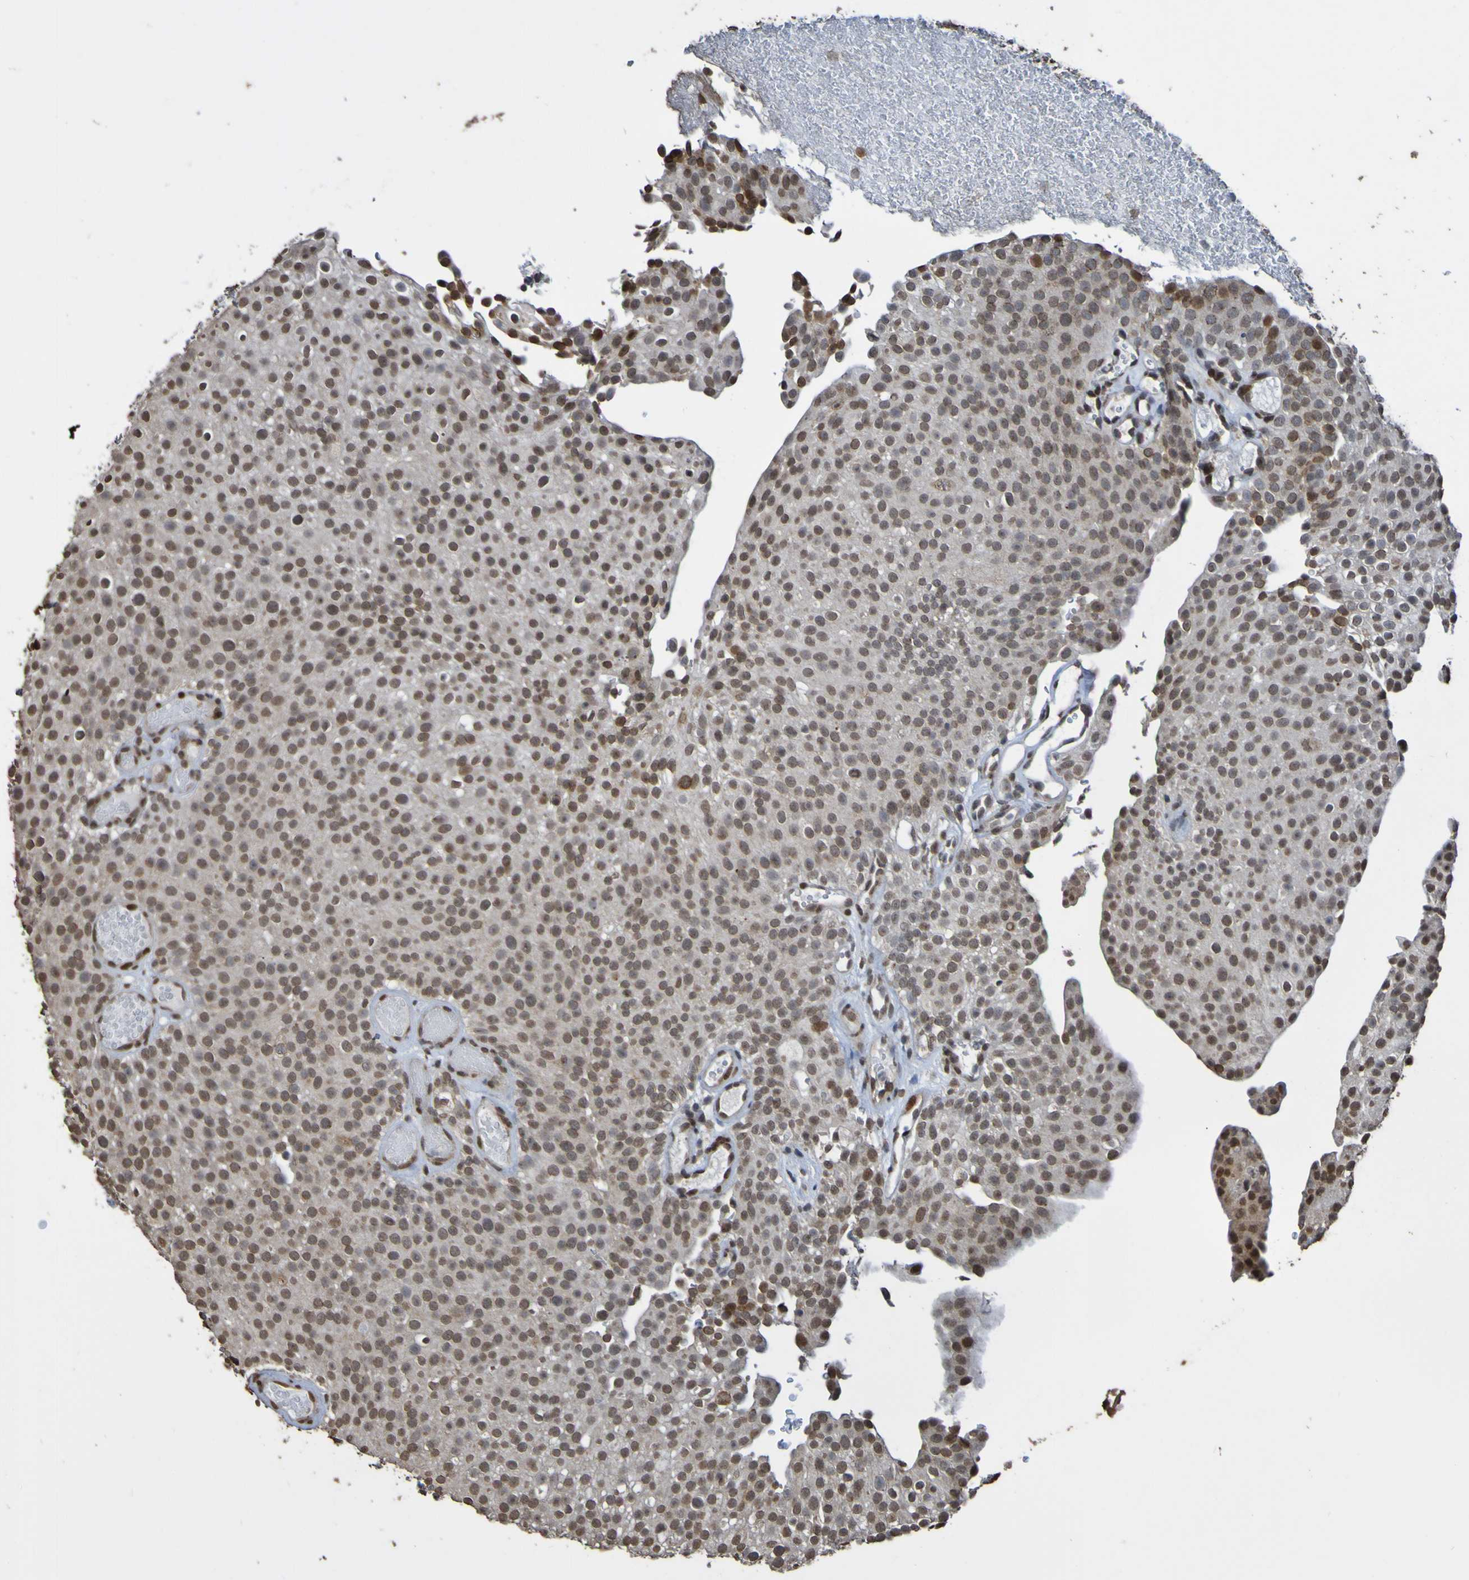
{"staining": {"intensity": "moderate", "quantity": ">75%", "location": "nuclear"}, "tissue": "urothelial cancer", "cell_type": "Tumor cells", "image_type": "cancer", "snomed": [{"axis": "morphology", "description": "Urothelial carcinoma, Low grade"}, {"axis": "topography", "description": "Urinary bladder"}], "caption": "There is medium levels of moderate nuclear staining in tumor cells of urothelial carcinoma (low-grade), as demonstrated by immunohistochemical staining (brown color).", "gene": "ALKBH2", "patient": {"sex": "male", "age": 78}}